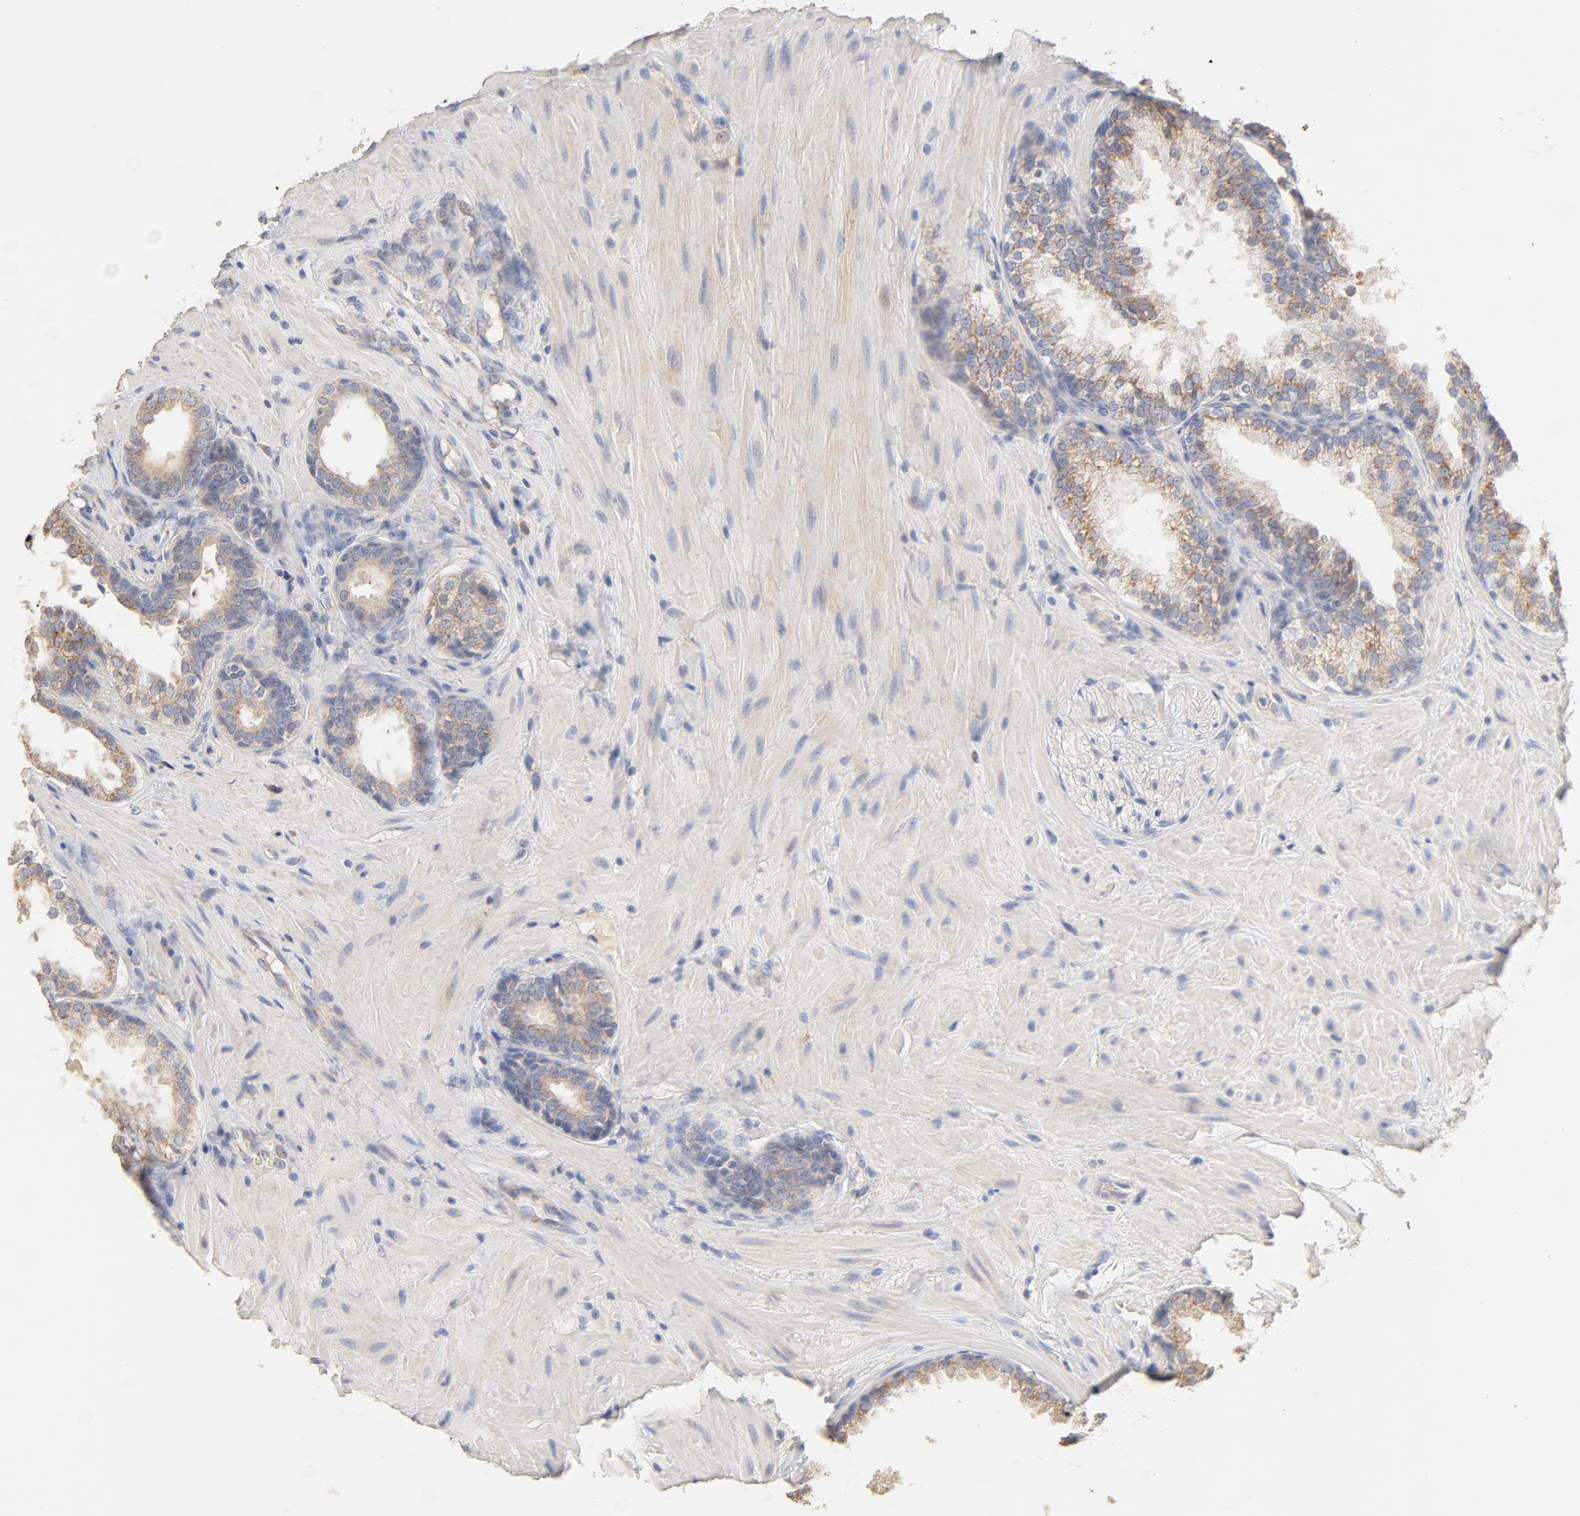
{"staining": {"intensity": "negative", "quantity": "none", "location": "none"}, "tissue": "prostate cancer", "cell_type": "Tumor cells", "image_type": "cancer", "snomed": [{"axis": "morphology", "description": "Adenocarcinoma, High grade"}, {"axis": "topography", "description": "Prostate"}], "caption": "High power microscopy histopathology image of an immunohistochemistry (IHC) histopathology image of prostate adenocarcinoma (high-grade), revealing no significant positivity in tumor cells.", "gene": "FCGBP", "patient": {"sex": "male", "age": 70}}